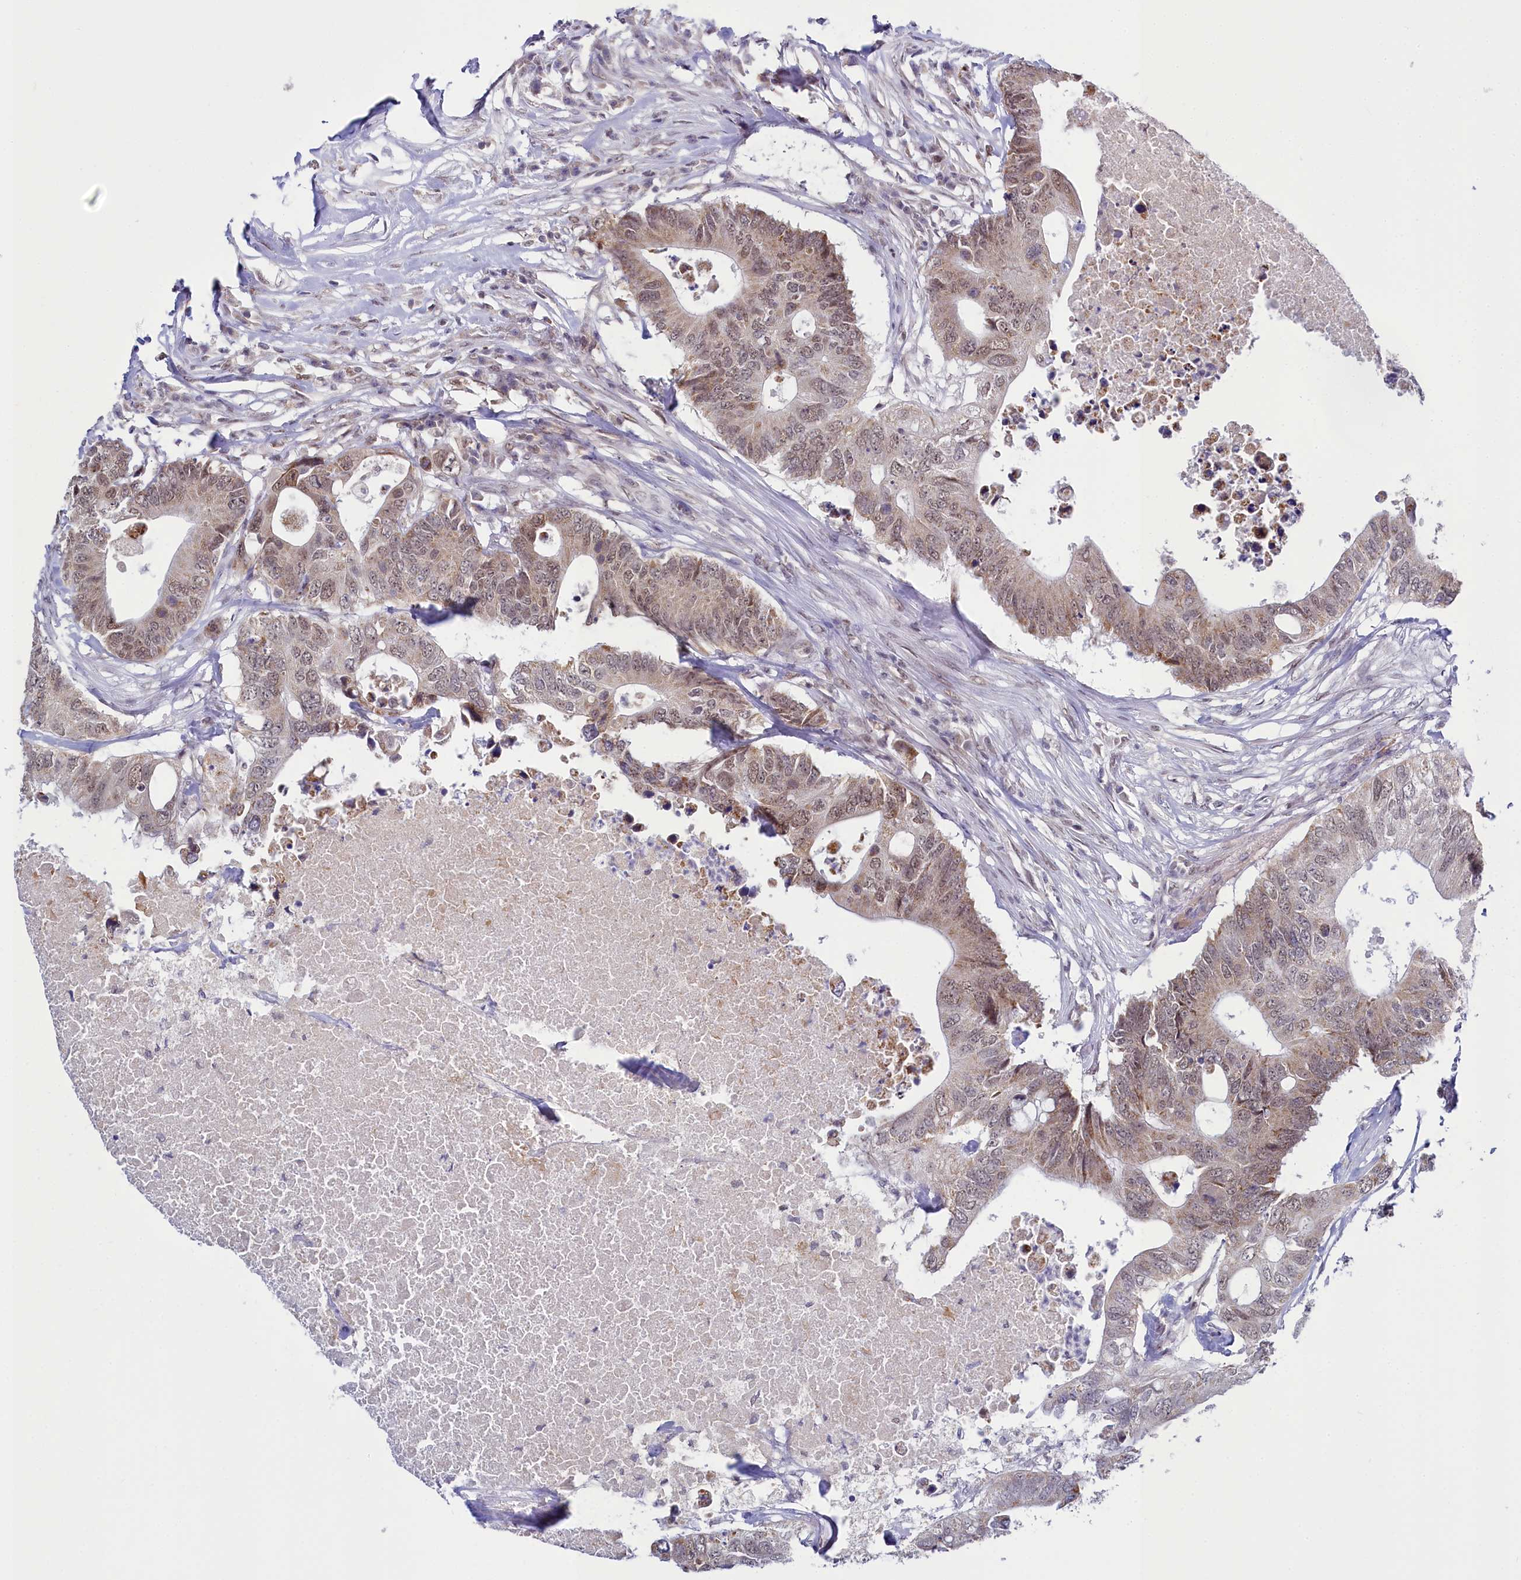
{"staining": {"intensity": "weak", "quantity": ">75%", "location": "cytoplasmic/membranous,nuclear"}, "tissue": "colorectal cancer", "cell_type": "Tumor cells", "image_type": "cancer", "snomed": [{"axis": "morphology", "description": "Adenocarcinoma, NOS"}, {"axis": "topography", "description": "Colon"}], "caption": "Human colorectal cancer (adenocarcinoma) stained with a protein marker shows weak staining in tumor cells.", "gene": "PPHLN1", "patient": {"sex": "male", "age": 71}}